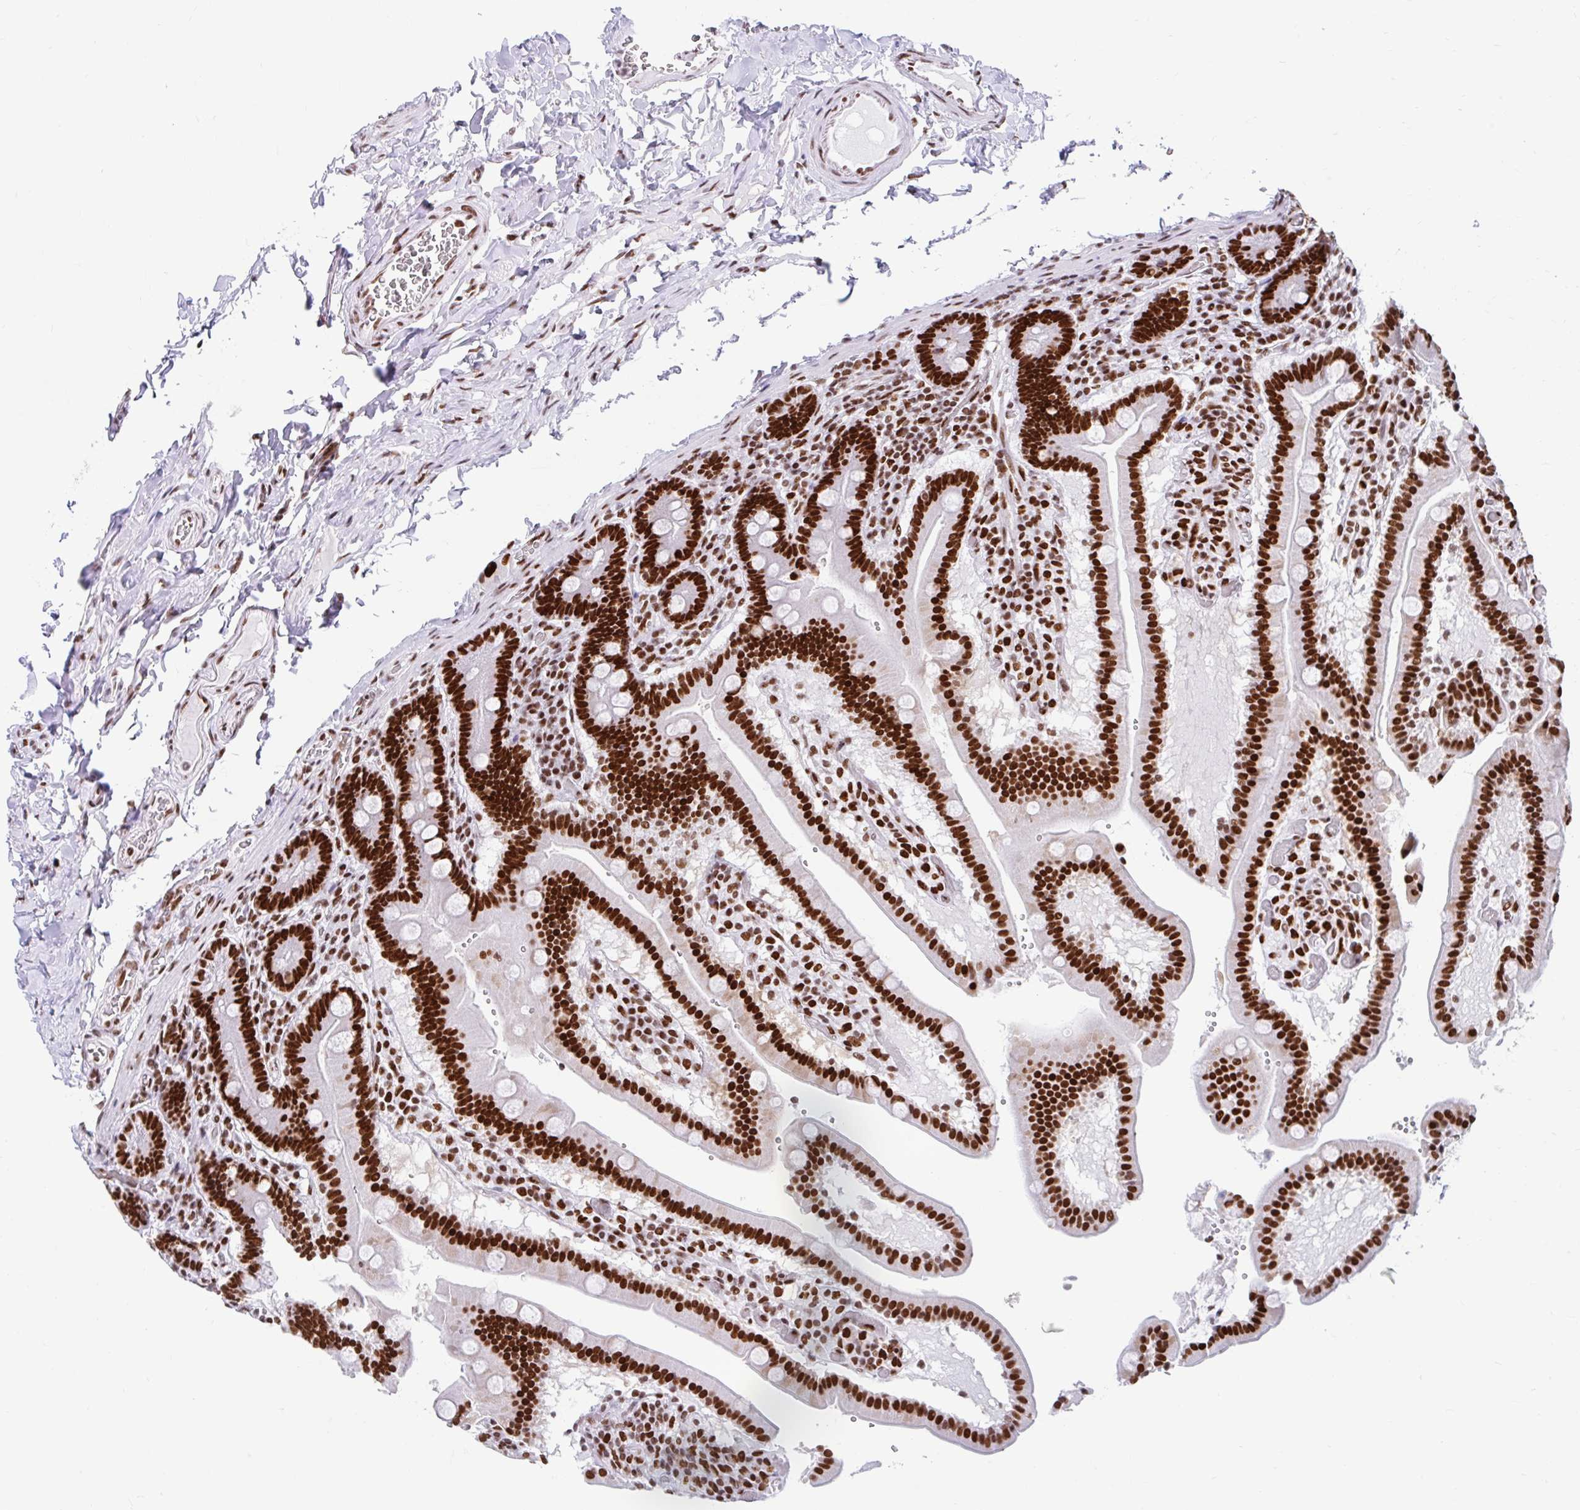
{"staining": {"intensity": "strong", "quantity": ">75%", "location": "nuclear"}, "tissue": "duodenum", "cell_type": "Glandular cells", "image_type": "normal", "snomed": [{"axis": "morphology", "description": "Normal tissue, NOS"}, {"axis": "topography", "description": "Duodenum"}], "caption": "A brown stain labels strong nuclear staining of a protein in glandular cells of unremarkable duodenum. (DAB (3,3'-diaminobenzidine) IHC with brightfield microscopy, high magnification).", "gene": "KHDRBS1", "patient": {"sex": "female", "age": 62}}